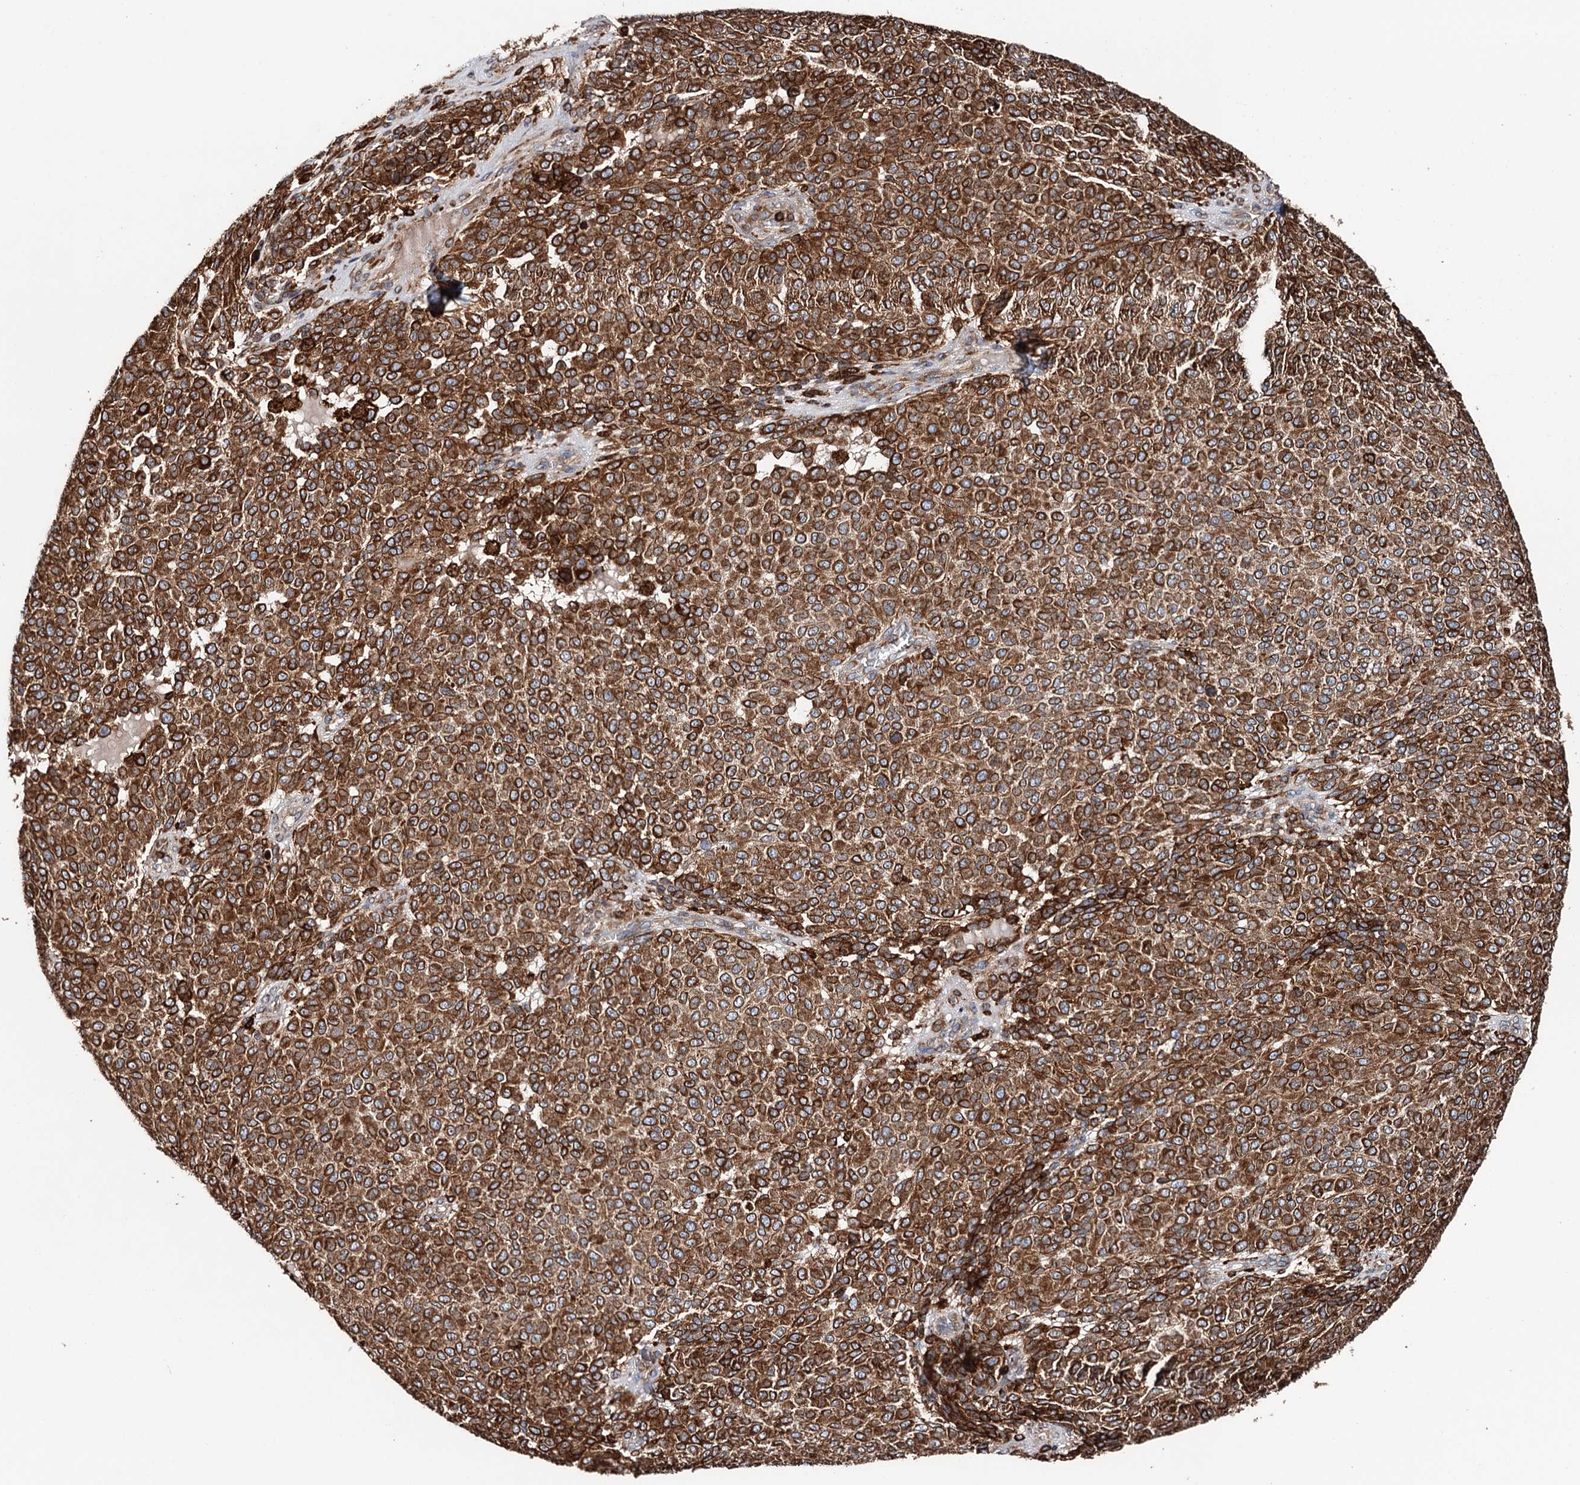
{"staining": {"intensity": "strong", "quantity": ">75%", "location": "cytoplasmic/membranous"}, "tissue": "melanoma", "cell_type": "Tumor cells", "image_type": "cancer", "snomed": [{"axis": "morphology", "description": "Malignant melanoma, NOS"}, {"axis": "topography", "description": "Skin"}], "caption": "Protein staining exhibits strong cytoplasmic/membranous expression in about >75% of tumor cells in malignant melanoma.", "gene": "ERP29", "patient": {"sex": "male", "age": 49}}